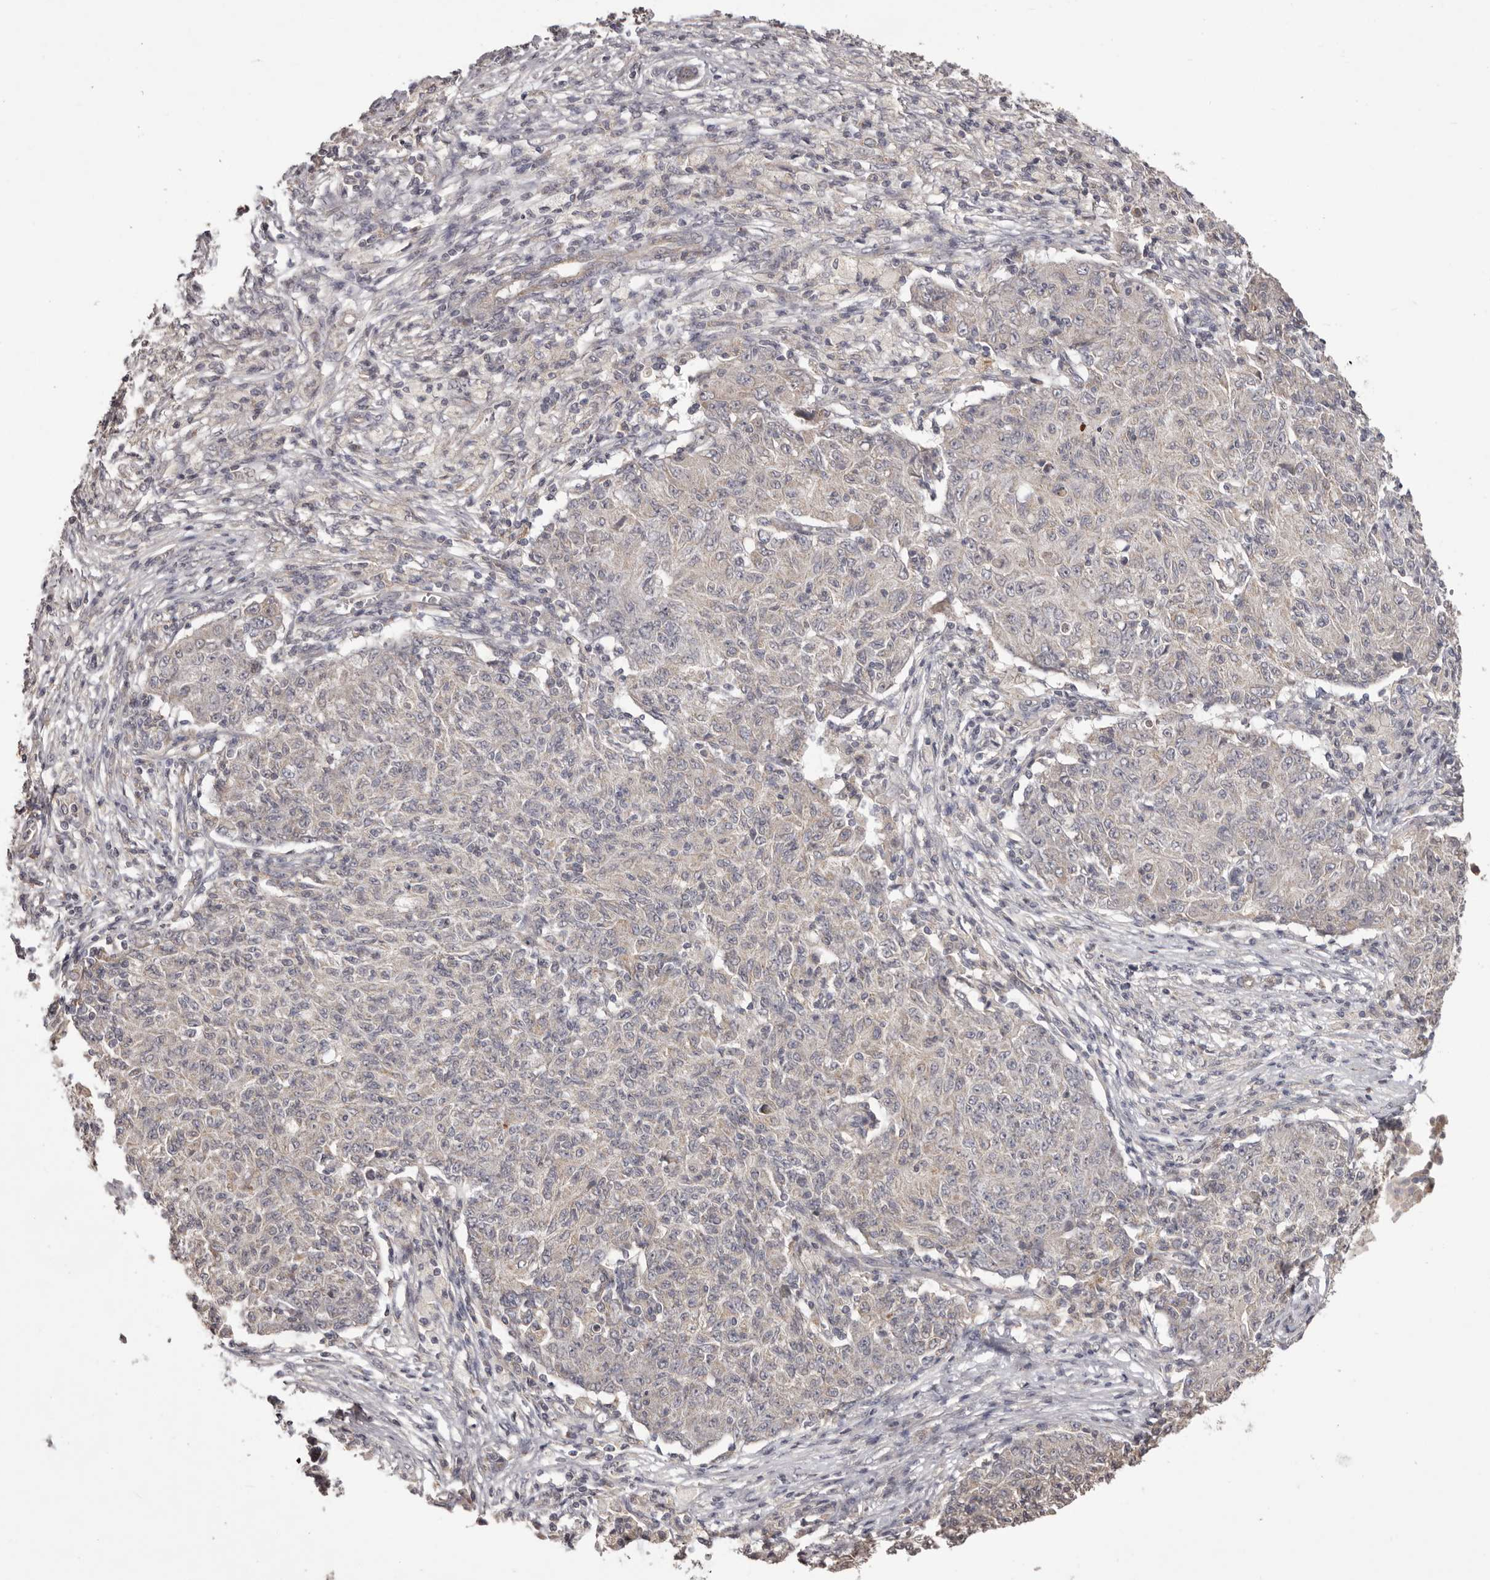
{"staining": {"intensity": "negative", "quantity": "none", "location": "none"}, "tissue": "ovarian cancer", "cell_type": "Tumor cells", "image_type": "cancer", "snomed": [{"axis": "morphology", "description": "Carcinoma, endometroid"}, {"axis": "topography", "description": "Ovary"}], "caption": "This is a histopathology image of IHC staining of ovarian endometroid carcinoma, which shows no staining in tumor cells. (Brightfield microscopy of DAB immunohistochemistry (IHC) at high magnification).", "gene": "HRH1", "patient": {"sex": "female", "age": 42}}